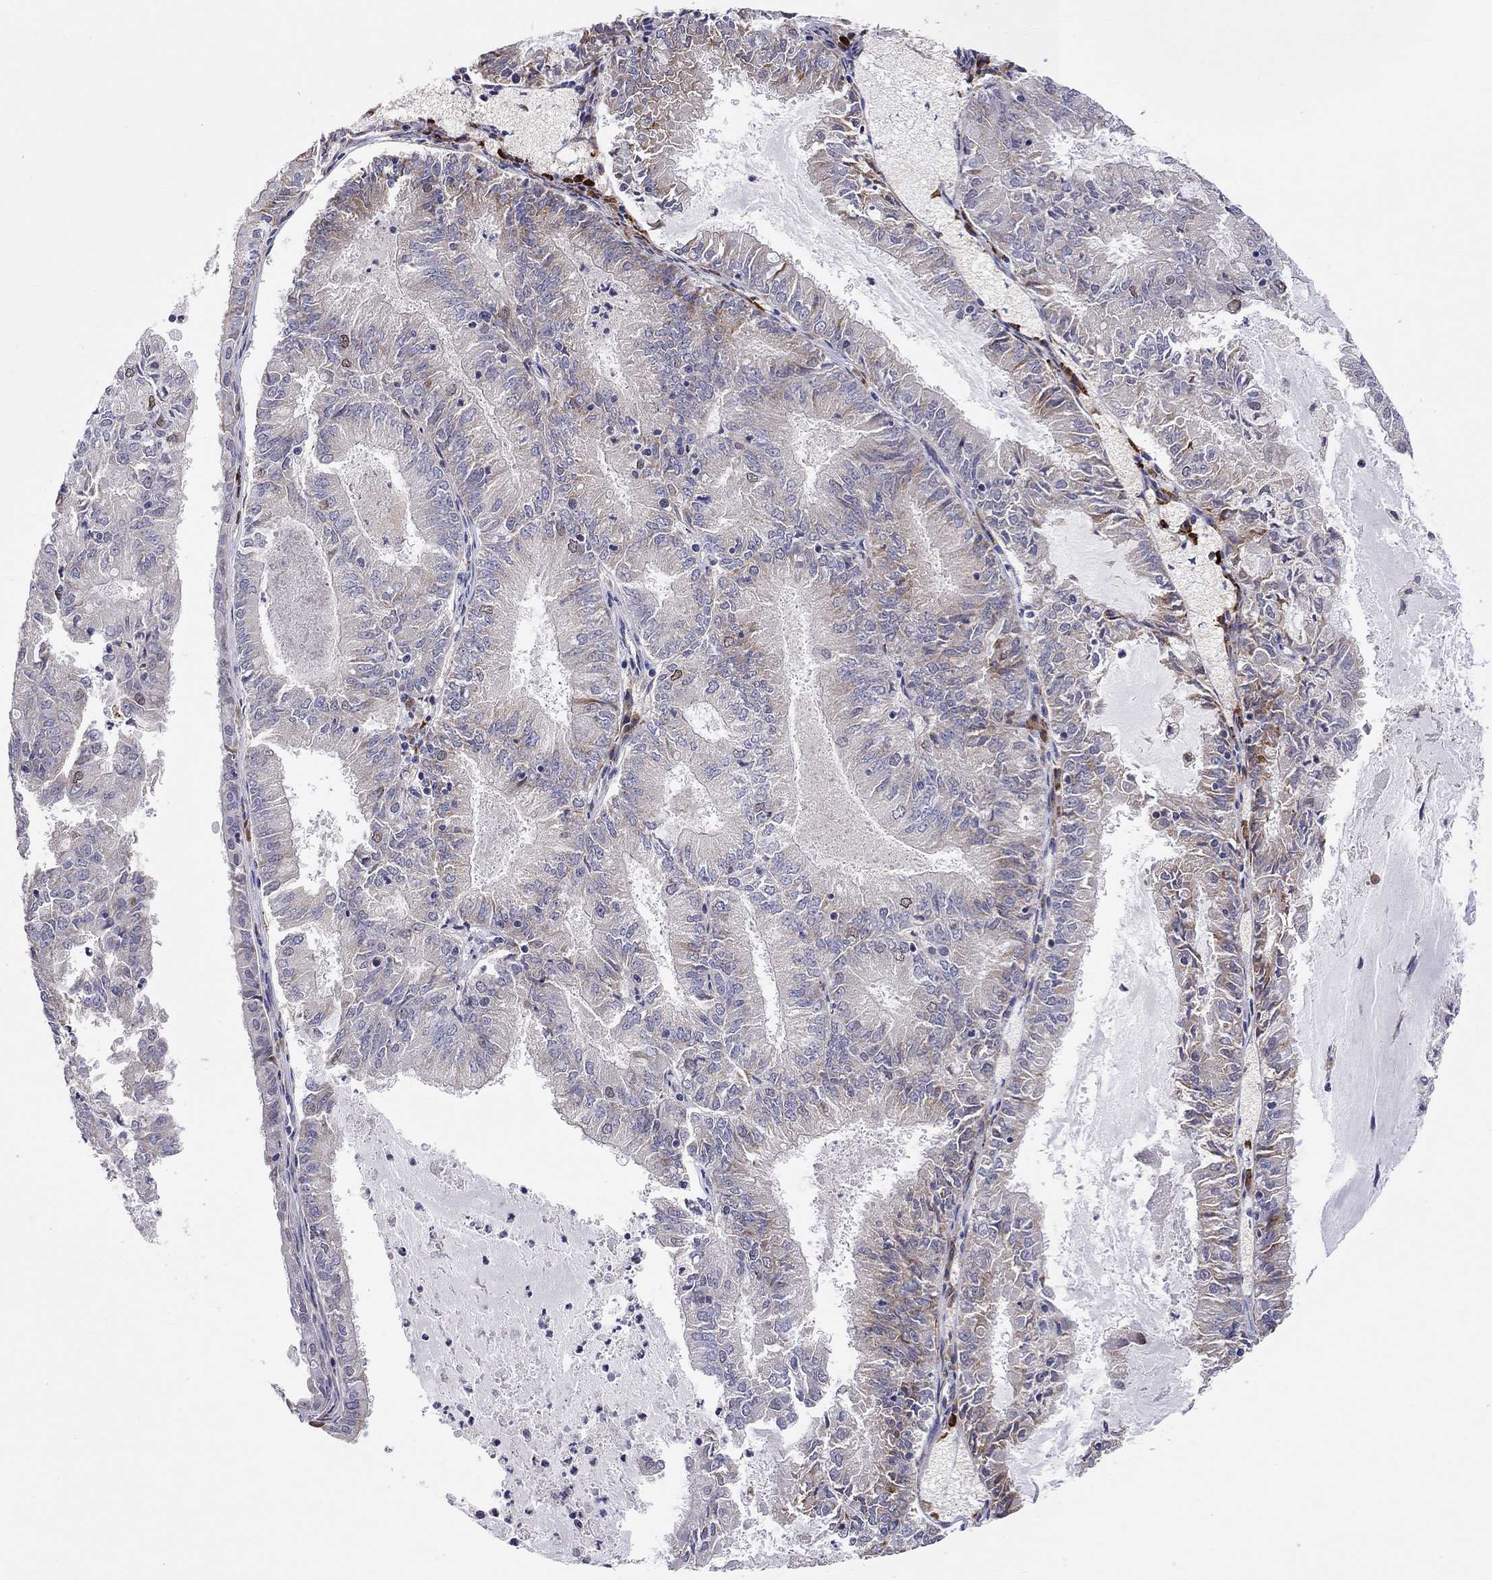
{"staining": {"intensity": "moderate", "quantity": "<25%", "location": "cytoplasmic/membranous"}, "tissue": "endometrial cancer", "cell_type": "Tumor cells", "image_type": "cancer", "snomed": [{"axis": "morphology", "description": "Adenocarcinoma, NOS"}, {"axis": "topography", "description": "Endometrium"}], "caption": "IHC (DAB (3,3'-diaminobenzidine)) staining of endometrial cancer exhibits moderate cytoplasmic/membranous protein expression in about <25% of tumor cells. (DAB IHC with brightfield microscopy, high magnification).", "gene": "CASTOR1", "patient": {"sex": "female", "age": 57}}